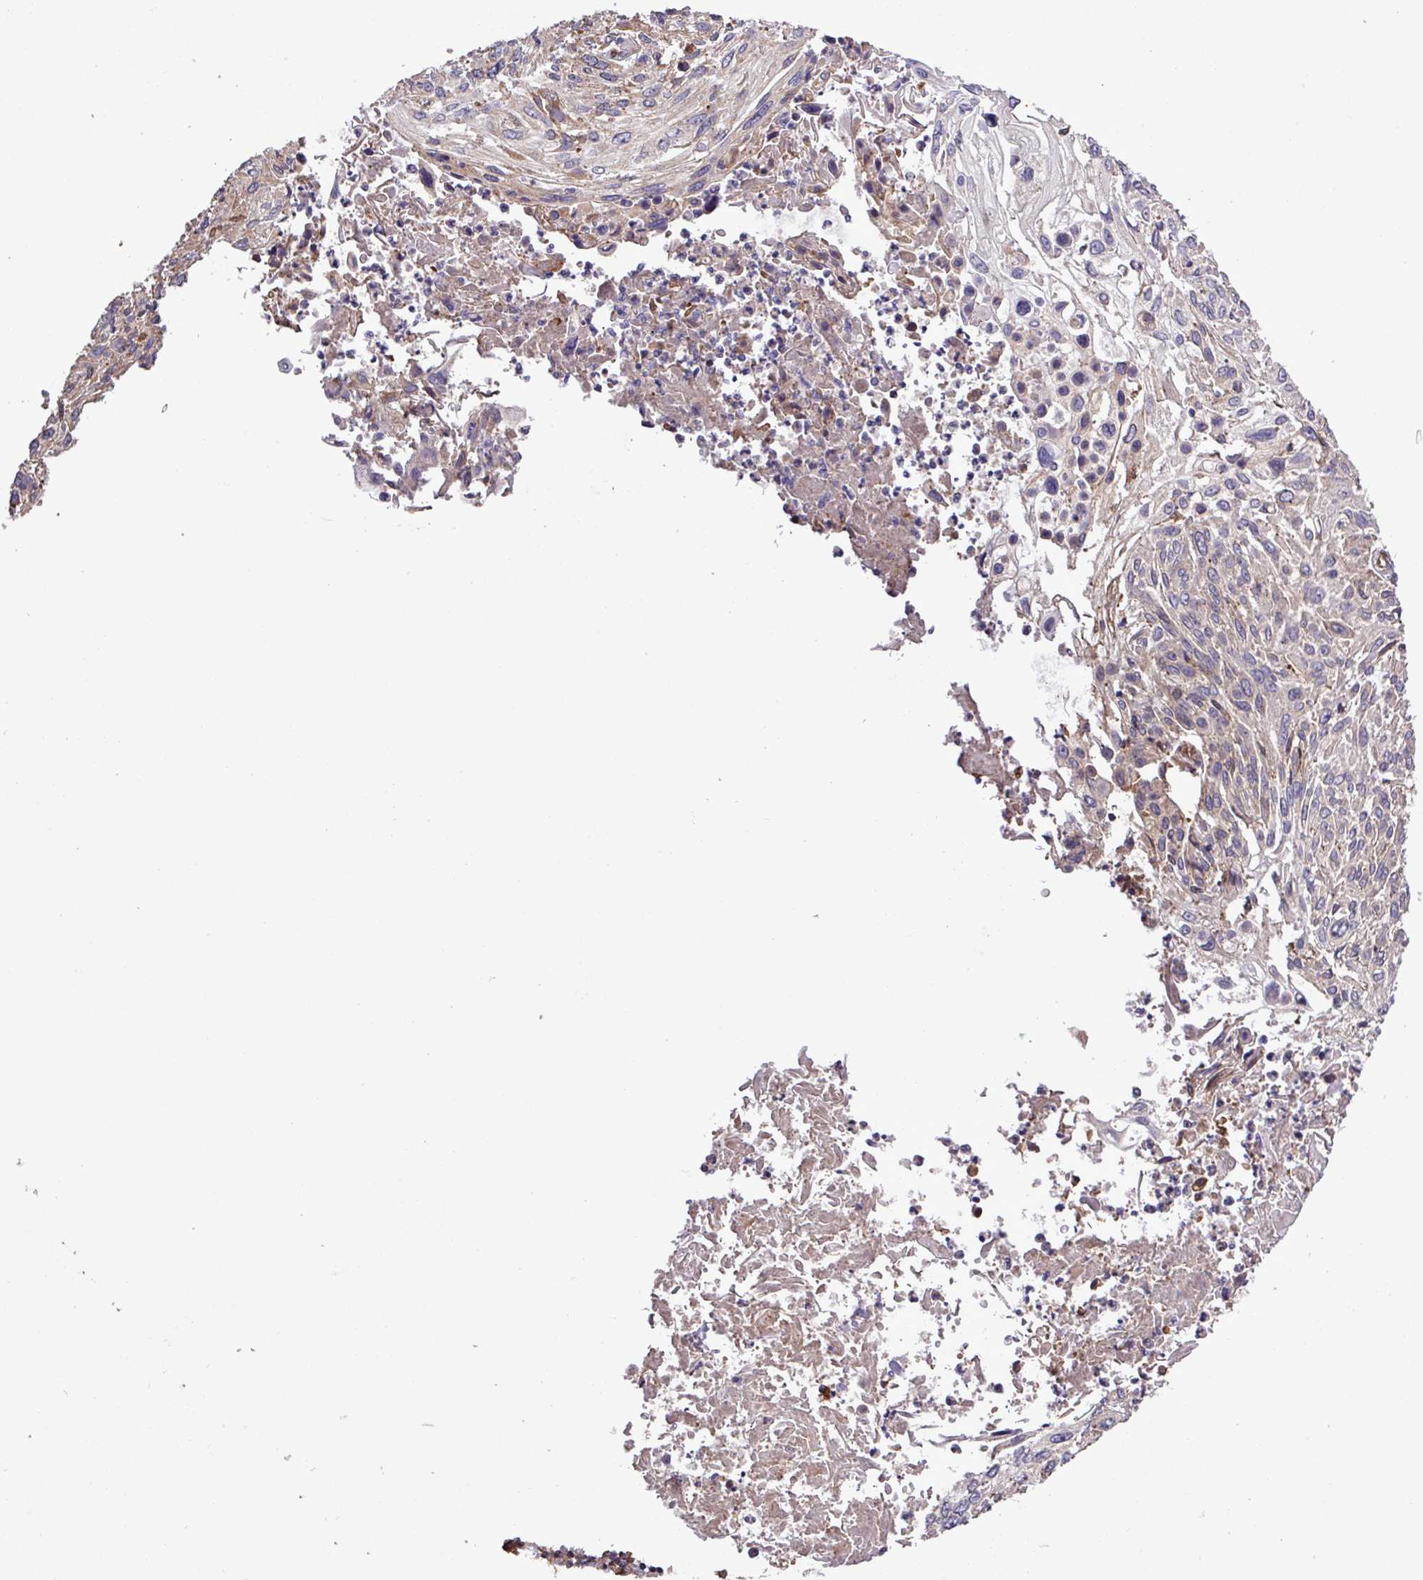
{"staining": {"intensity": "negative", "quantity": "none", "location": "none"}, "tissue": "cervical cancer", "cell_type": "Tumor cells", "image_type": "cancer", "snomed": [{"axis": "morphology", "description": "Squamous cell carcinoma, NOS"}, {"axis": "topography", "description": "Cervix"}], "caption": "IHC histopathology image of neoplastic tissue: cervical squamous cell carcinoma stained with DAB demonstrates no significant protein expression in tumor cells. (DAB immunohistochemistry (IHC) visualized using brightfield microscopy, high magnification).", "gene": "MEGF6", "patient": {"sex": "female", "age": 51}}